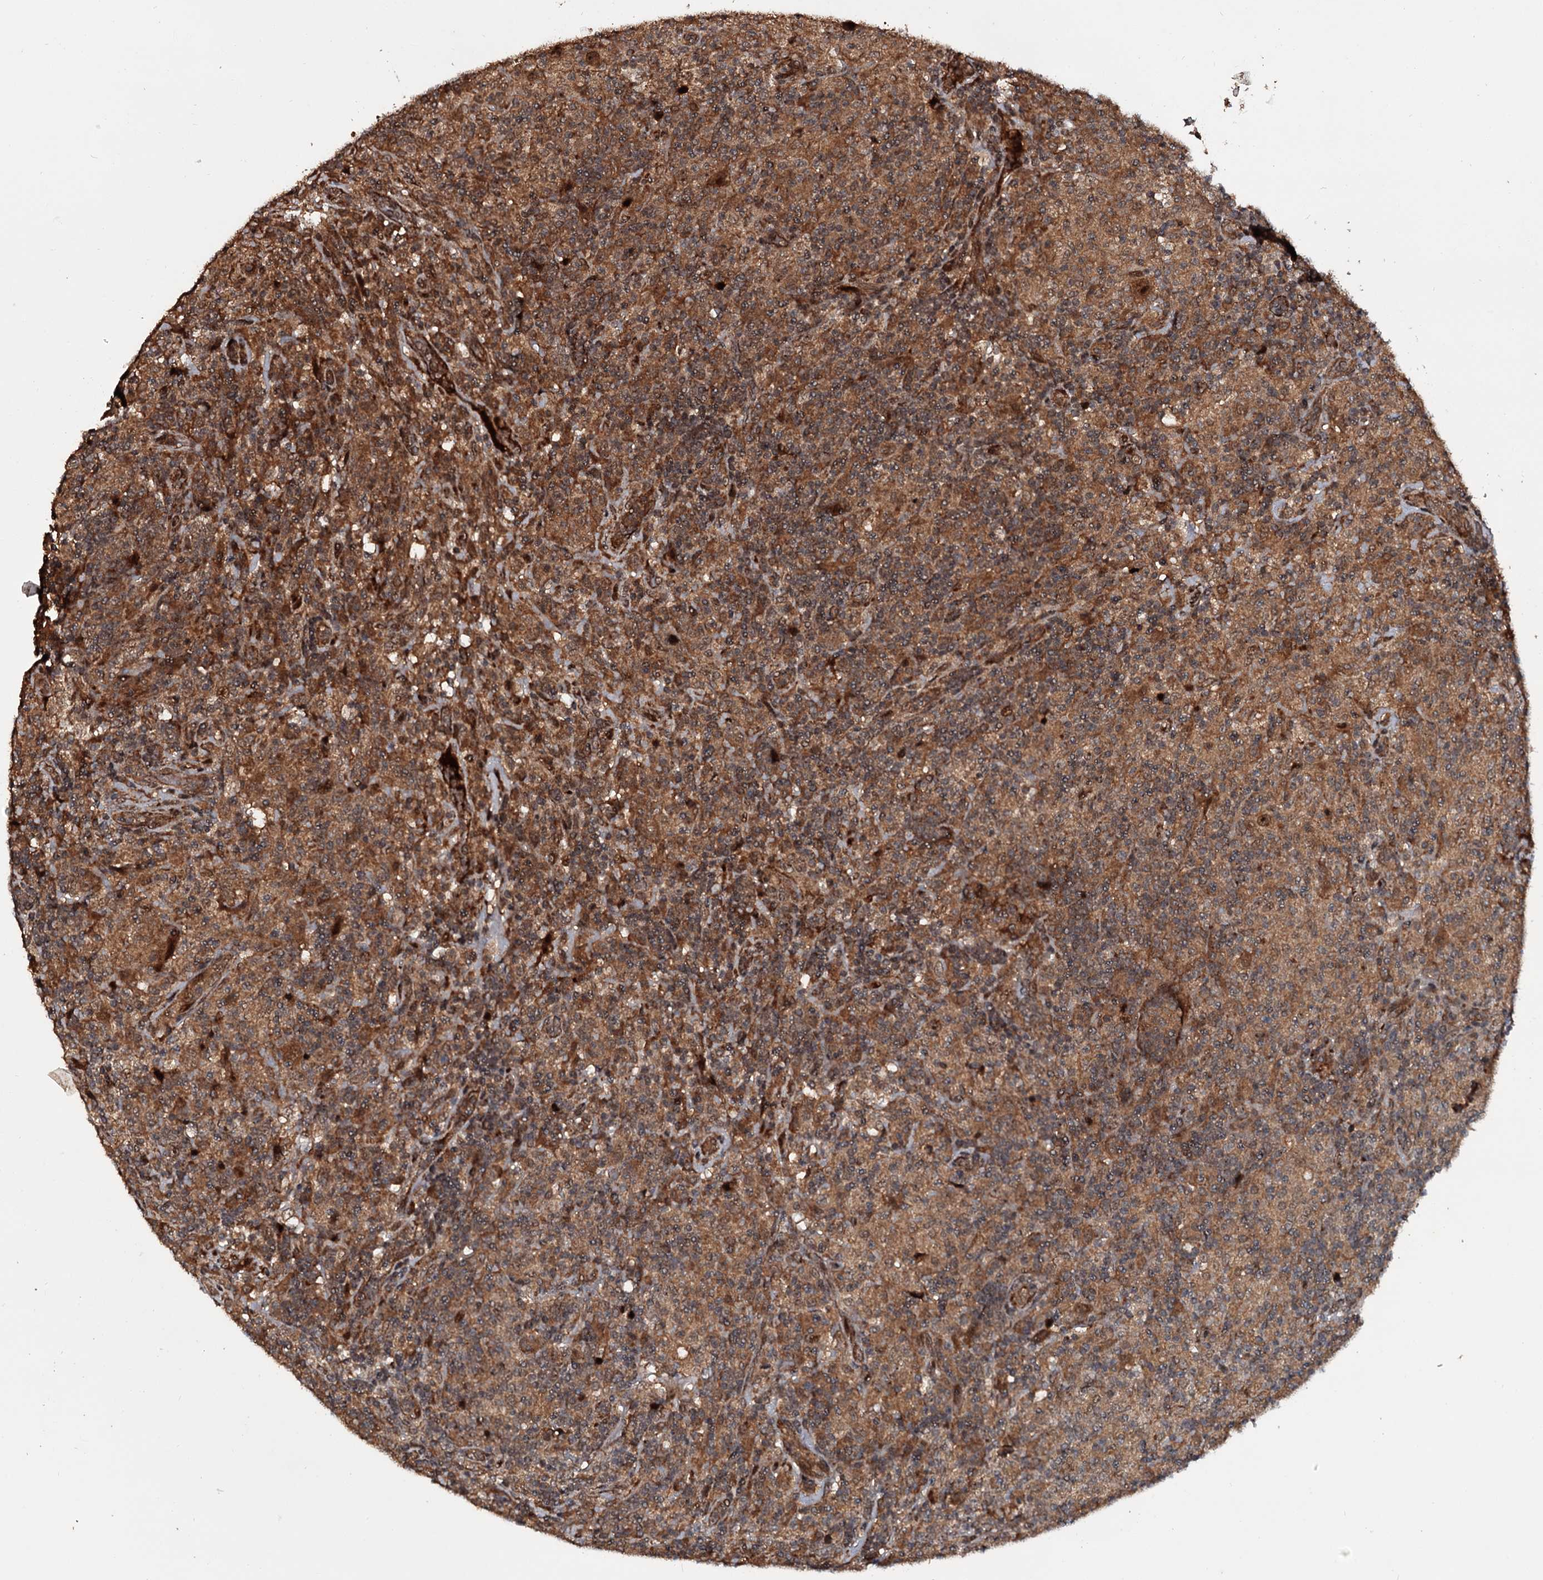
{"staining": {"intensity": "moderate", "quantity": ">75%", "location": "cytoplasmic/membranous,nuclear"}, "tissue": "lymphoma", "cell_type": "Tumor cells", "image_type": "cancer", "snomed": [{"axis": "morphology", "description": "Hodgkin's disease, NOS"}, {"axis": "topography", "description": "Lymph node"}], "caption": "Immunohistochemistry (IHC) staining of lymphoma, which reveals medium levels of moderate cytoplasmic/membranous and nuclear staining in approximately >75% of tumor cells indicating moderate cytoplasmic/membranous and nuclear protein positivity. The staining was performed using DAB (brown) for protein detection and nuclei were counterstained in hematoxylin (blue).", "gene": "CEP192", "patient": {"sex": "male", "age": 70}}